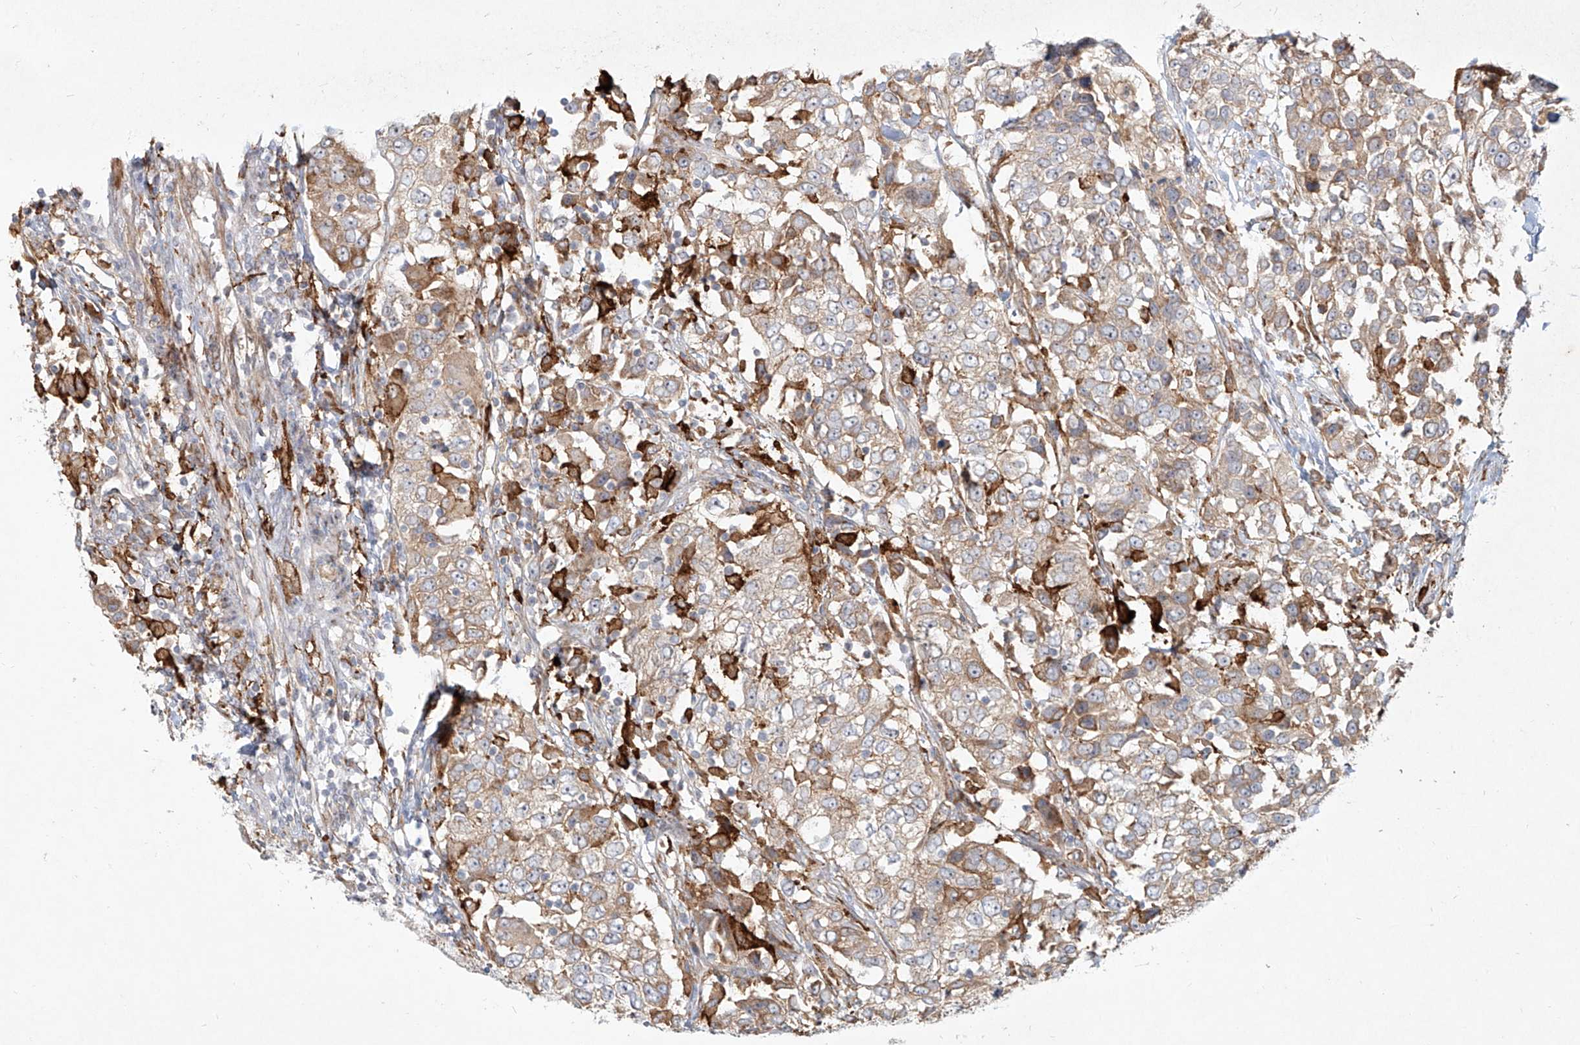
{"staining": {"intensity": "weak", "quantity": "25%-75%", "location": "cytoplasmic/membranous"}, "tissue": "urothelial cancer", "cell_type": "Tumor cells", "image_type": "cancer", "snomed": [{"axis": "morphology", "description": "Urothelial carcinoma, High grade"}, {"axis": "topography", "description": "Urinary bladder"}], "caption": "Urothelial cancer stained with immunohistochemistry demonstrates weak cytoplasmic/membranous expression in about 25%-75% of tumor cells.", "gene": "CD209", "patient": {"sex": "female", "age": 80}}